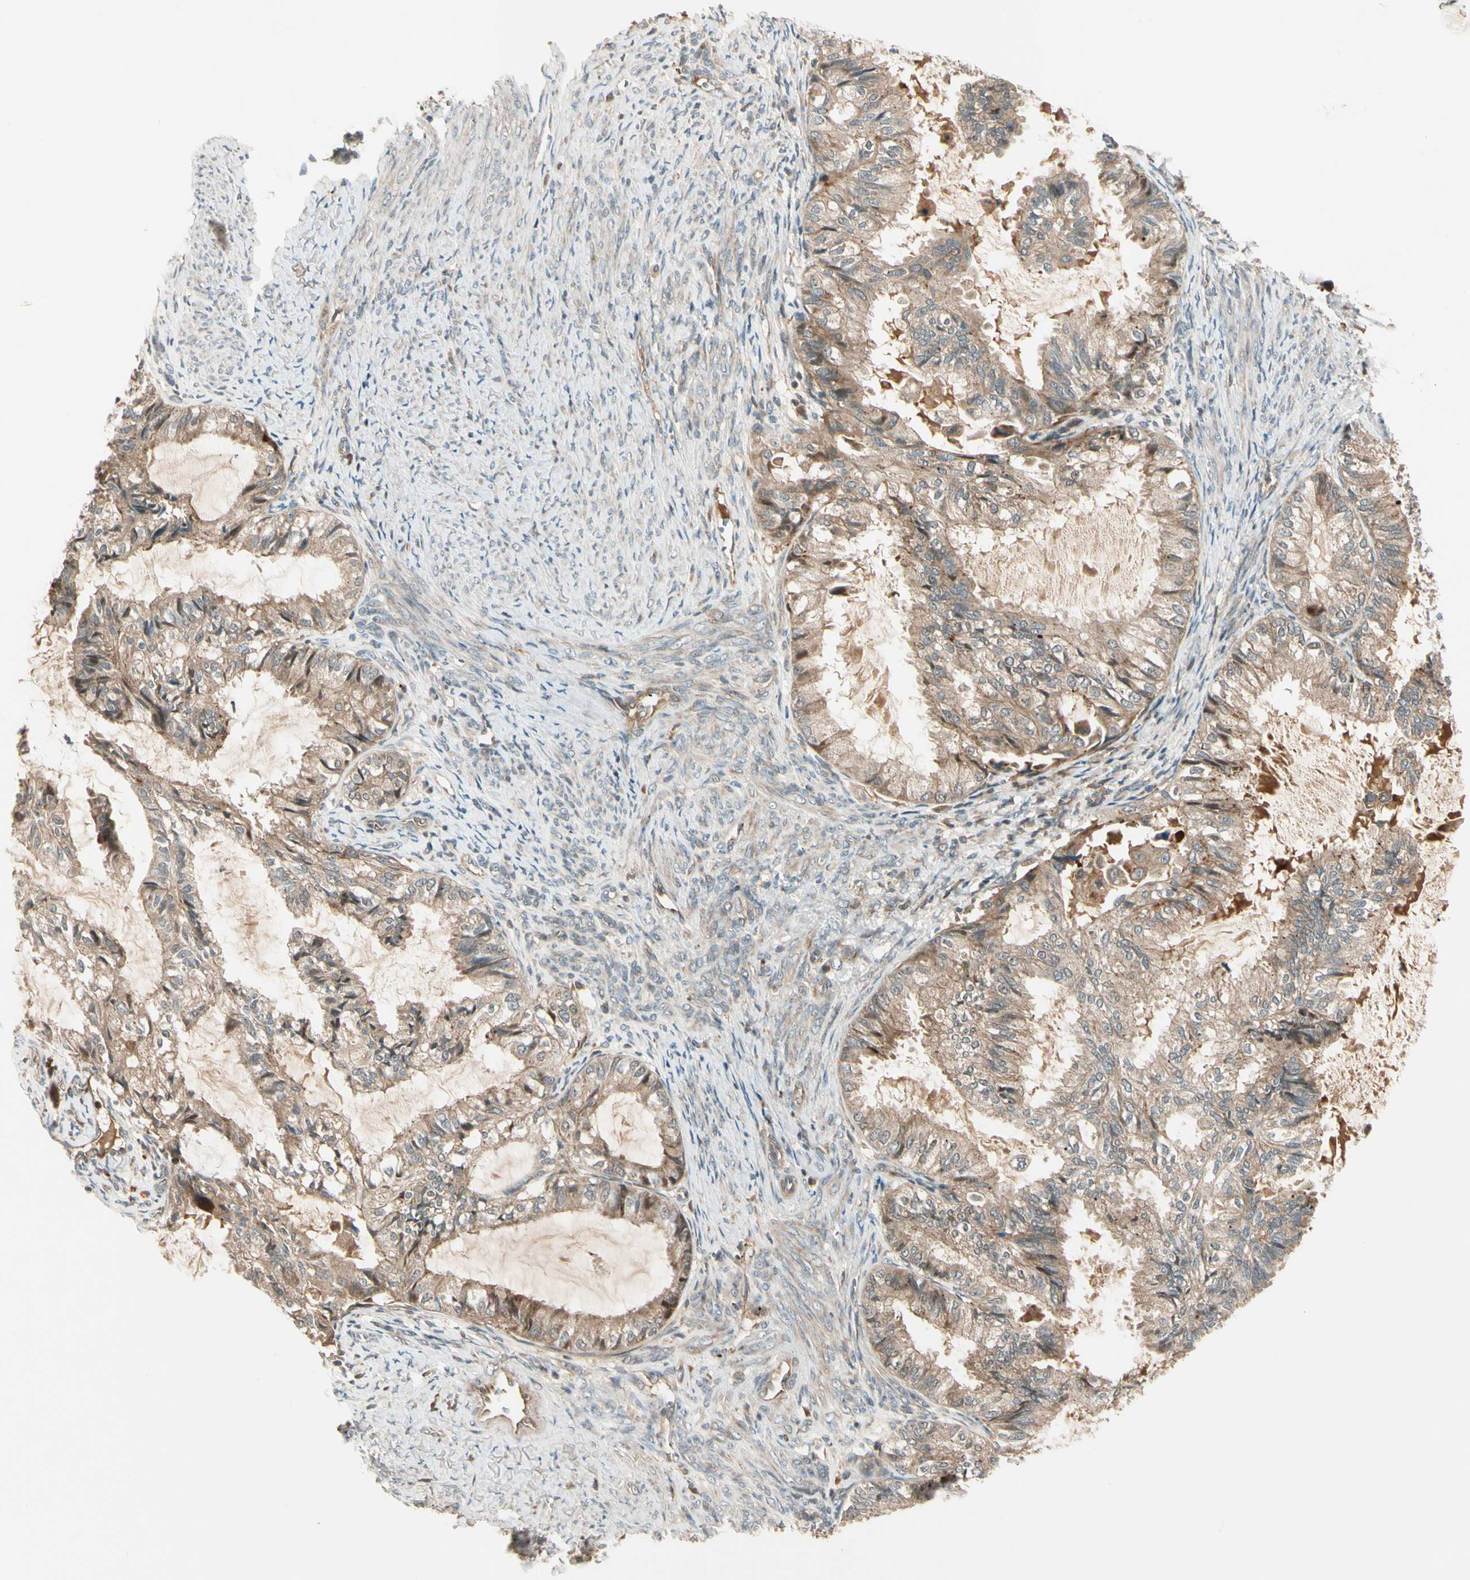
{"staining": {"intensity": "moderate", "quantity": ">75%", "location": "cytoplasmic/membranous"}, "tissue": "cervical cancer", "cell_type": "Tumor cells", "image_type": "cancer", "snomed": [{"axis": "morphology", "description": "Normal tissue, NOS"}, {"axis": "morphology", "description": "Adenocarcinoma, NOS"}, {"axis": "topography", "description": "Cervix"}, {"axis": "topography", "description": "Endometrium"}], "caption": "Immunohistochemical staining of human cervical adenocarcinoma exhibits medium levels of moderate cytoplasmic/membranous protein expression in about >75% of tumor cells.", "gene": "ACVR1C", "patient": {"sex": "female", "age": 86}}